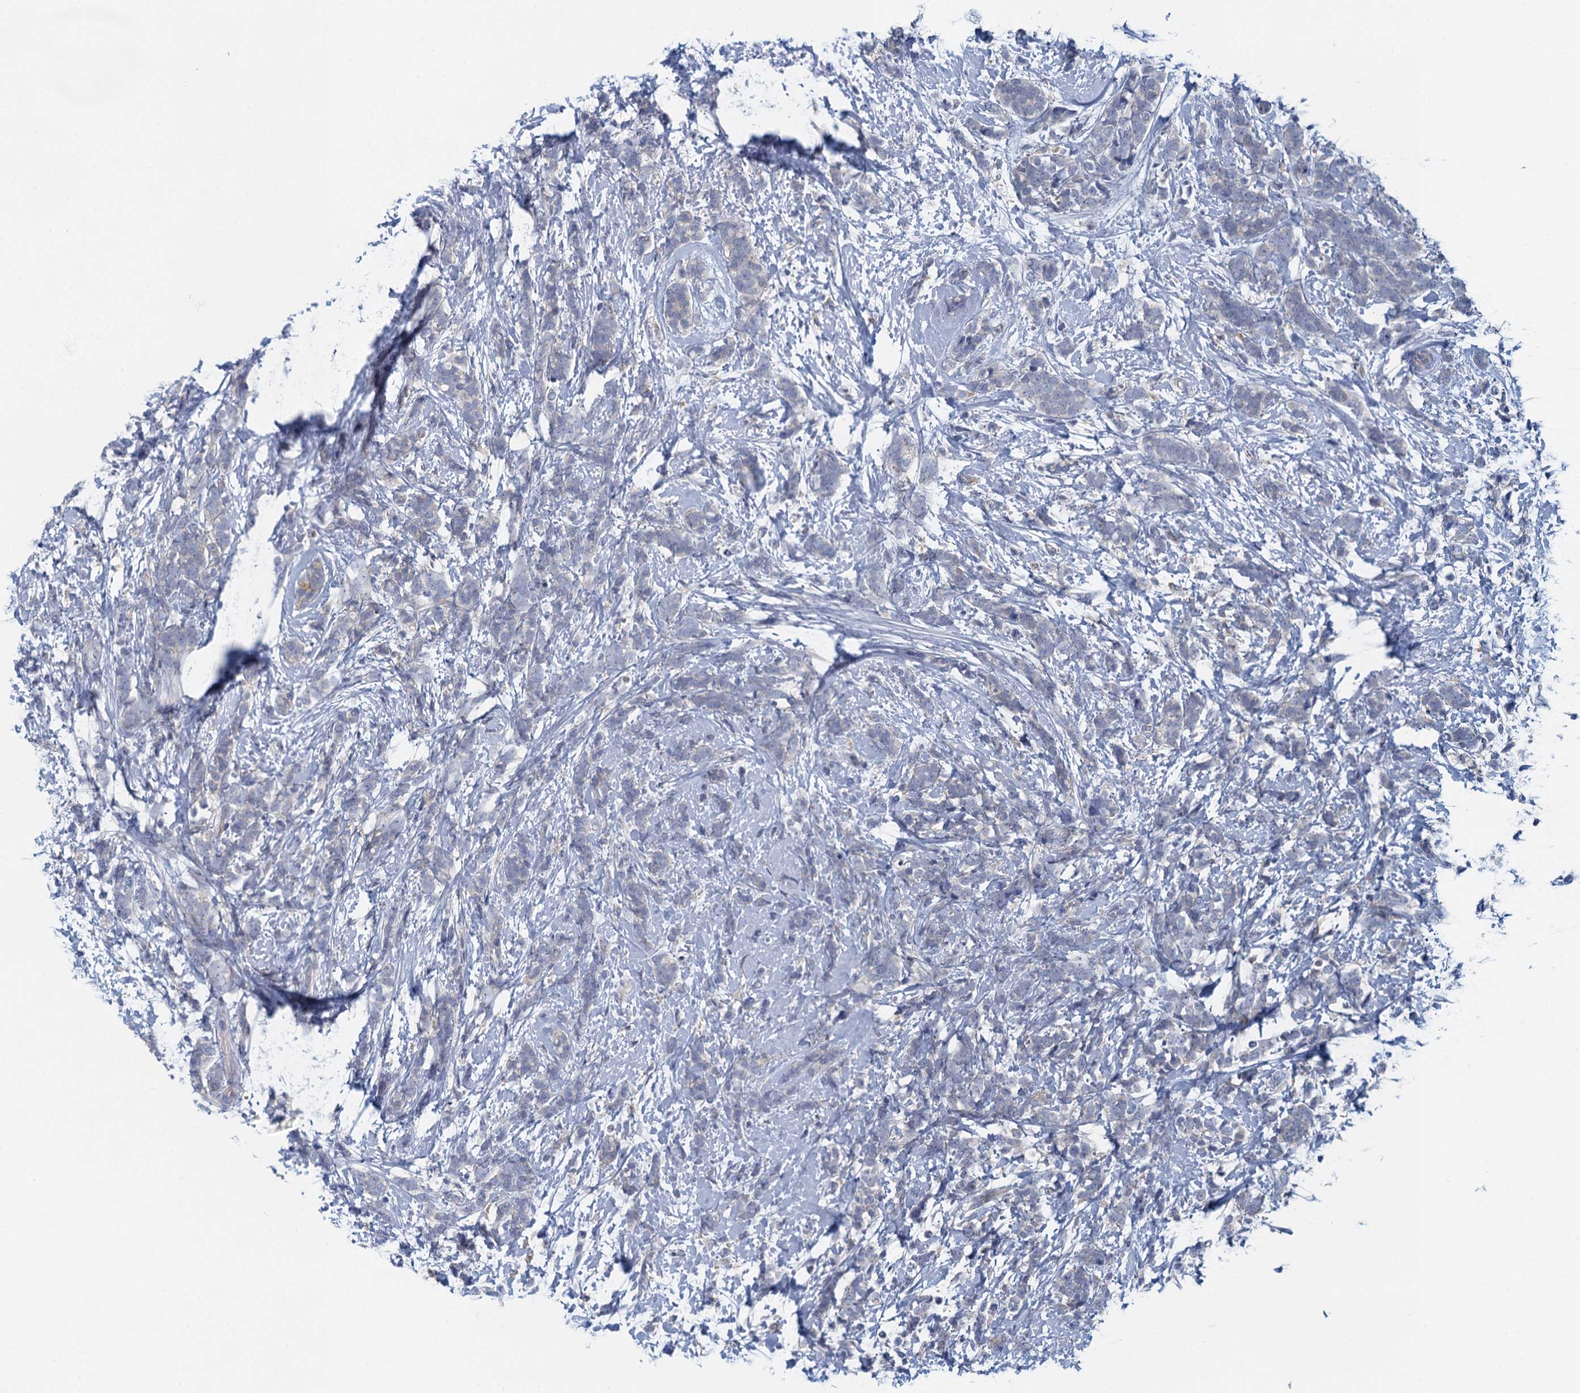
{"staining": {"intensity": "negative", "quantity": "none", "location": "none"}, "tissue": "breast cancer", "cell_type": "Tumor cells", "image_type": "cancer", "snomed": [{"axis": "morphology", "description": "Lobular carcinoma"}, {"axis": "topography", "description": "Breast"}], "caption": "Breast cancer (lobular carcinoma) was stained to show a protein in brown. There is no significant expression in tumor cells. (Stains: DAB (3,3'-diaminobenzidine) immunohistochemistry (IHC) with hematoxylin counter stain, Microscopy: brightfield microscopy at high magnification).", "gene": "NCKAP1L", "patient": {"sex": "female", "age": 58}}